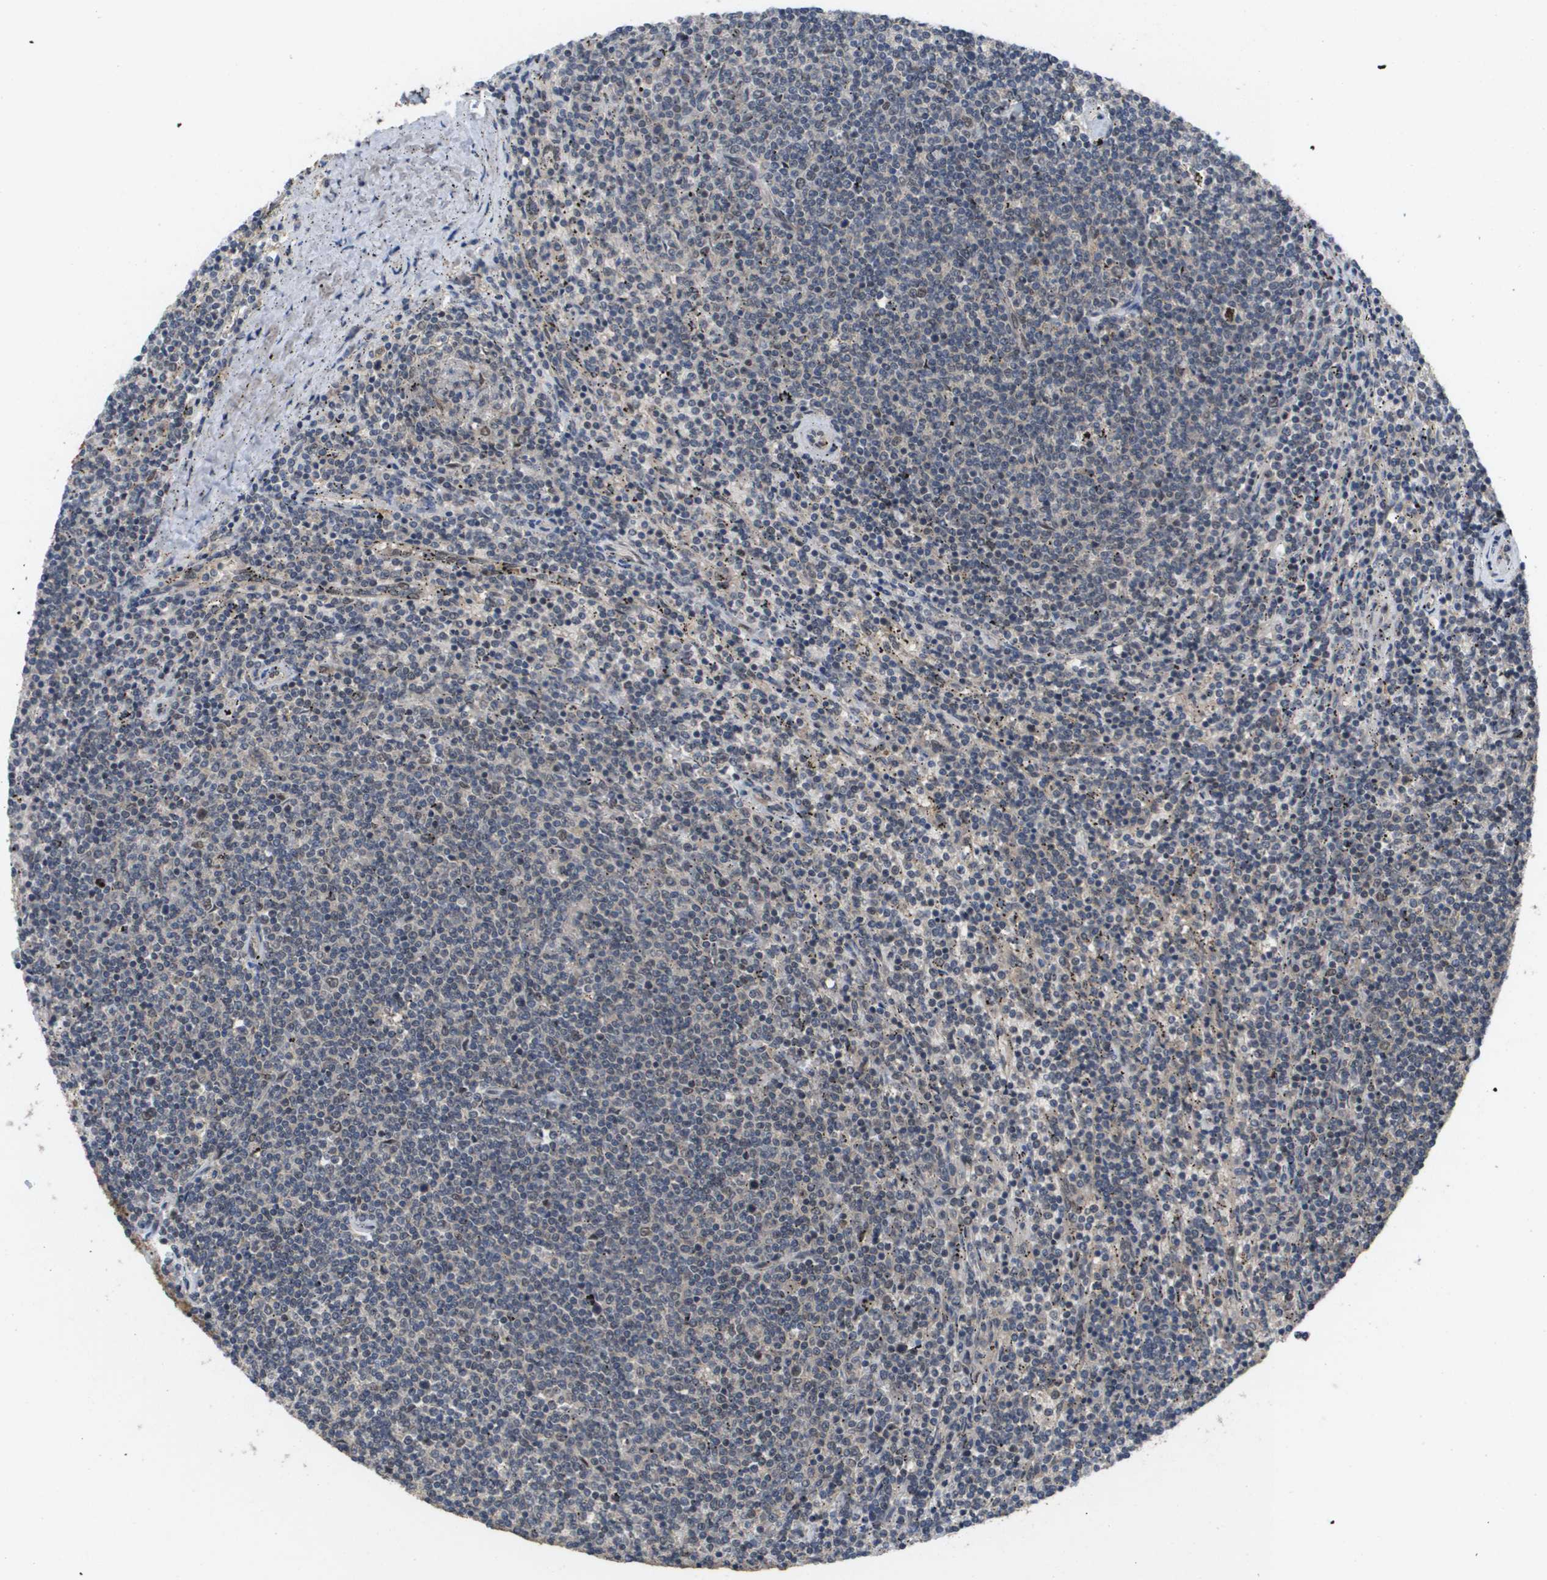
{"staining": {"intensity": "negative", "quantity": "none", "location": "none"}, "tissue": "lymphoma", "cell_type": "Tumor cells", "image_type": "cancer", "snomed": [{"axis": "morphology", "description": "Malignant lymphoma, non-Hodgkin's type, Low grade"}, {"axis": "topography", "description": "Spleen"}], "caption": "Immunohistochemistry photomicrograph of low-grade malignant lymphoma, non-Hodgkin's type stained for a protein (brown), which displays no positivity in tumor cells.", "gene": "AMBRA1", "patient": {"sex": "female", "age": 50}}